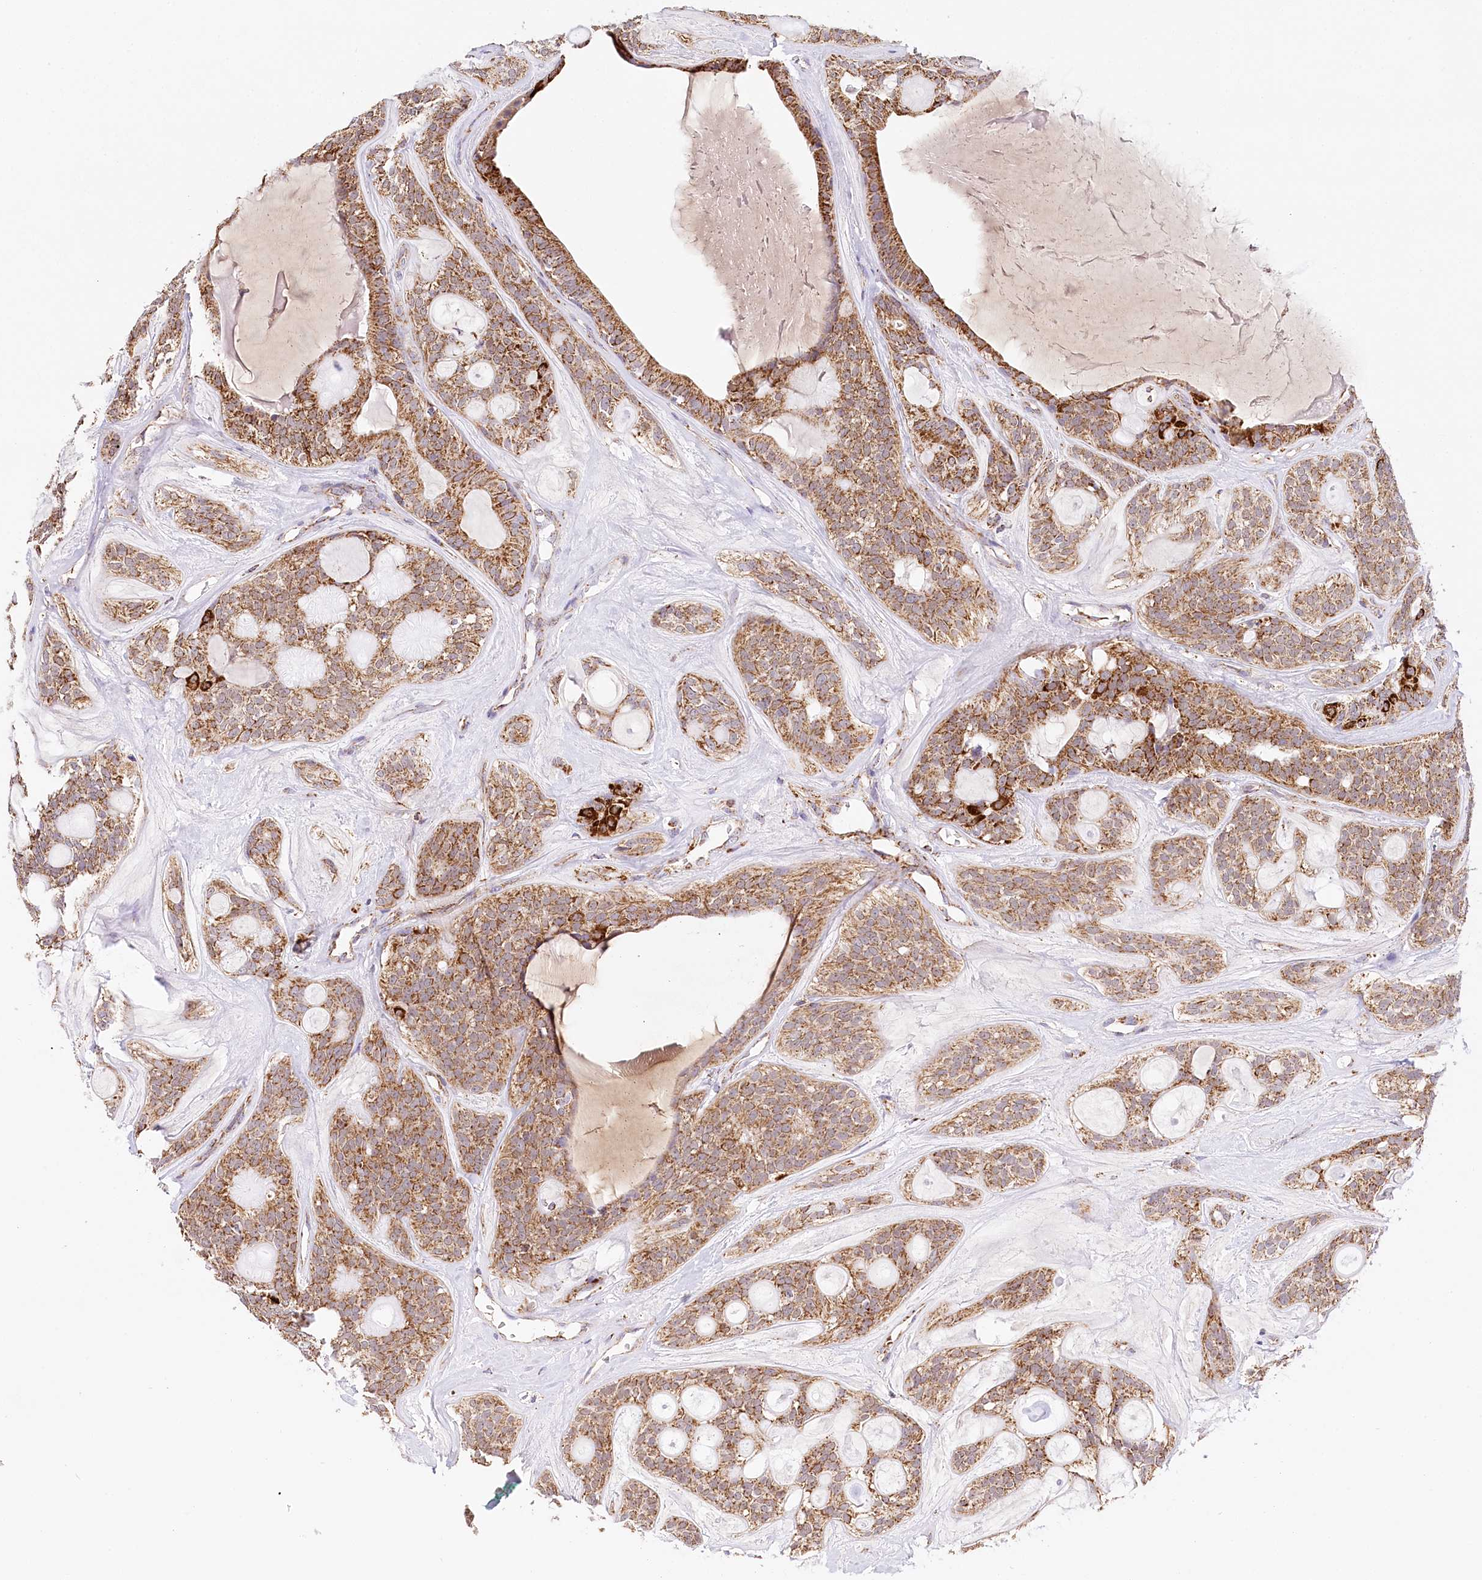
{"staining": {"intensity": "moderate", "quantity": ">75%", "location": "cytoplasmic/membranous"}, "tissue": "head and neck cancer", "cell_type": "Tumor cells", "image_type": "cancer", "snomed": [{"axis": "morphology", "description": "Adenocarcinoma, NOS"}, {"axis": "topography", "description": "Head-Neck"}], "caption": "A brown stain shows moderate cytoplasmic/membranous expression of a protein in human head and neck cancer tumor cells. (DAB (3,3'-diaminobenzidine) IHC, brown staining for protein, blue staining for nuclei).", "gene": "LSS", "patient": {"sex": "male", "age": 66}}